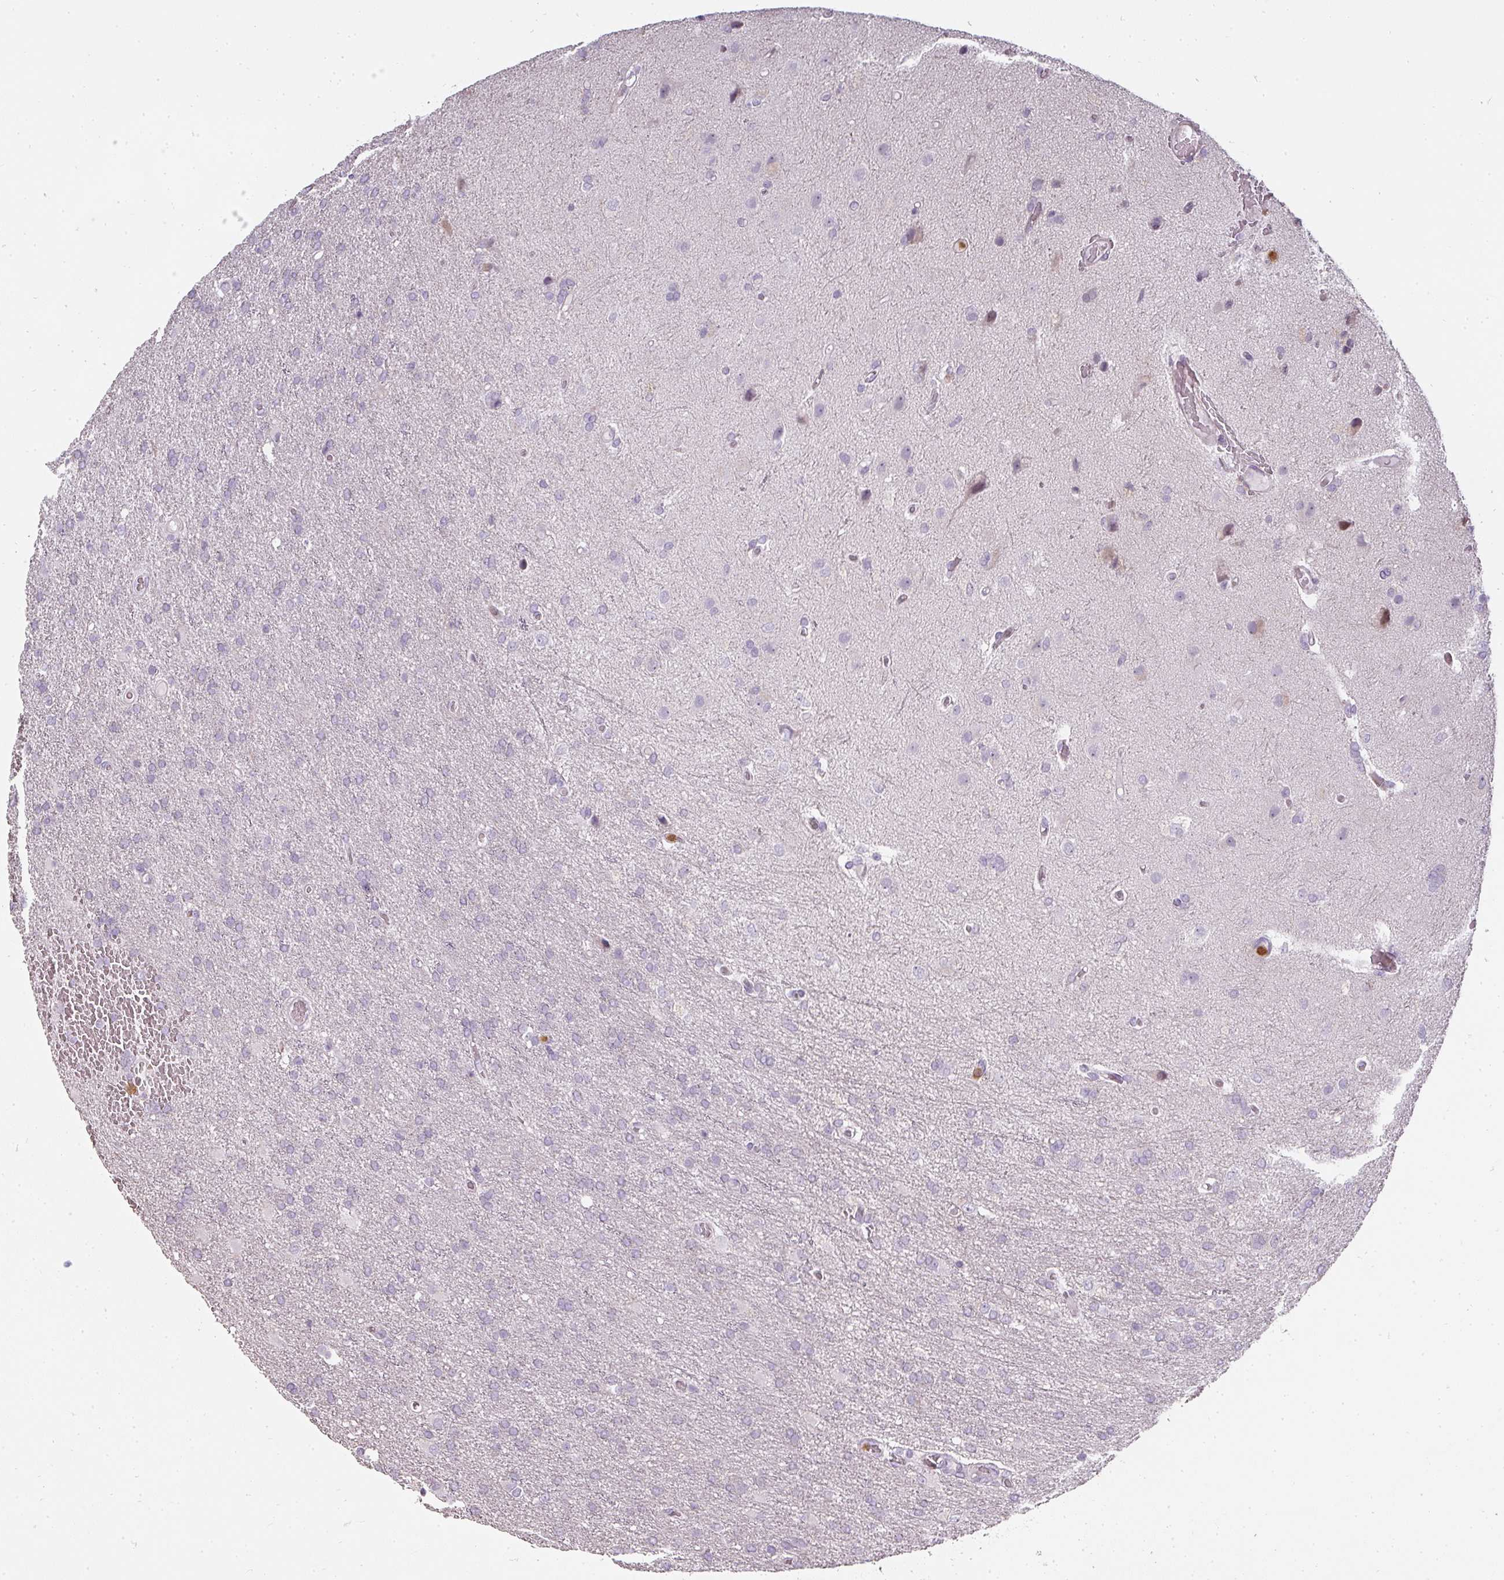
{"staining": {"intensity": "negative", "quantity": "none", "location": "none"}, "tissue": "glioma", "cell_type": "Tumor cells", "image_type": "cancer", "snomed": [{"axis": "morphology", "description": "Glioma, malignant, High grade"}, {"axis": "topography", "description": "Brain"}], "caption": "DAB immunohistochemical staining of human glioma shows no significant positivity in tumor cells.", "gene": "BIK", "patient": {"sex": "female", "age": 74}}